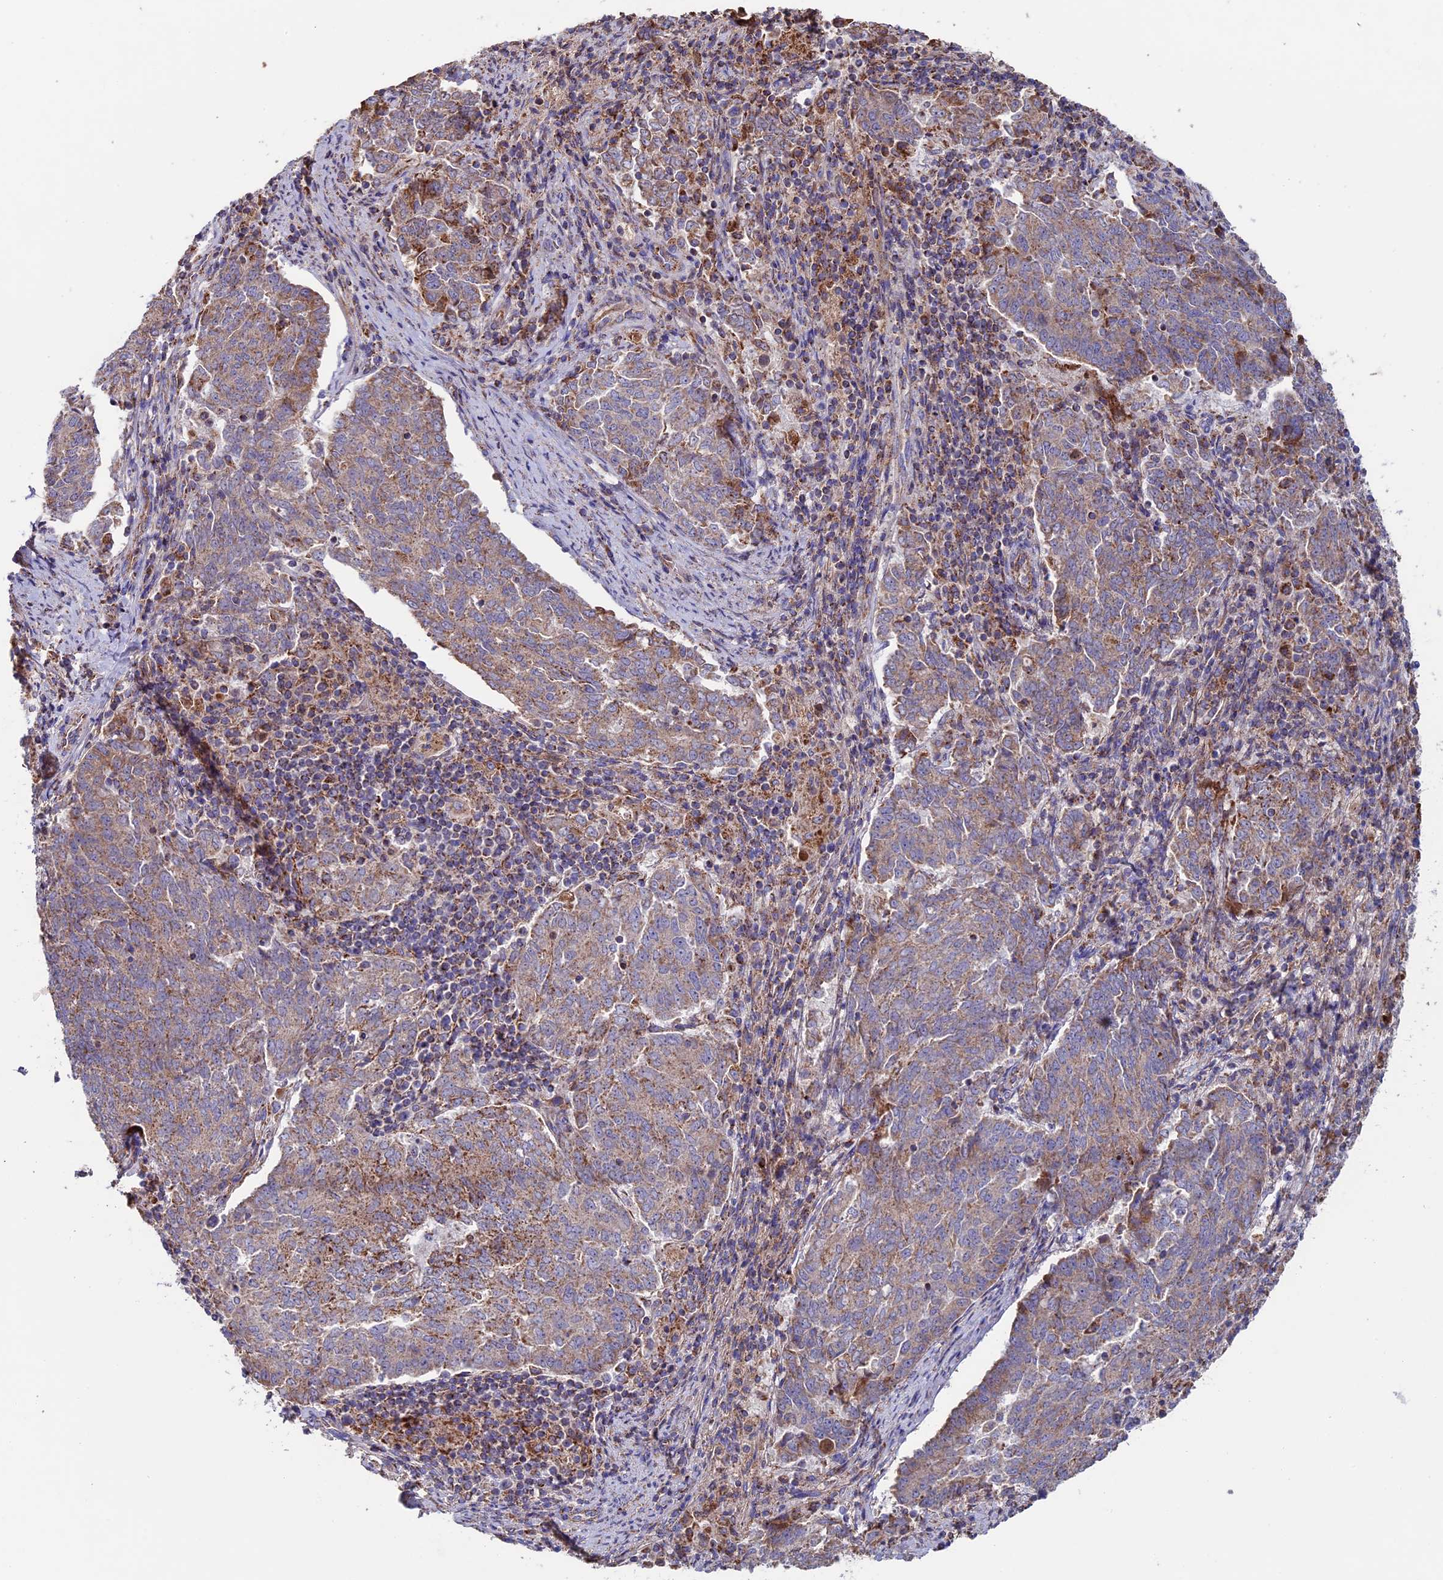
{"staining": {"intensity": "moderate", "quantity": ">75%", "location": "cytoplasmic/membranous"}, "tissue": "endometrial cancer", "cell_type": "Tumor cells", "image_type": "cancer", "snomed": [{"axis": "morphology", "description": "Adenocarcinoma, NOS"}, {"axis": "topography", "description": "Endometrium"}], "caption": "Immunohistochemistry of human adenocarcinoma (endometrial) shows medium levels of moderate cytoplasmic/membranous expression in approximately >75% of tumor cells.", "gene": "SLC15A5", "patient": {"sex": "female", "age": 80}}